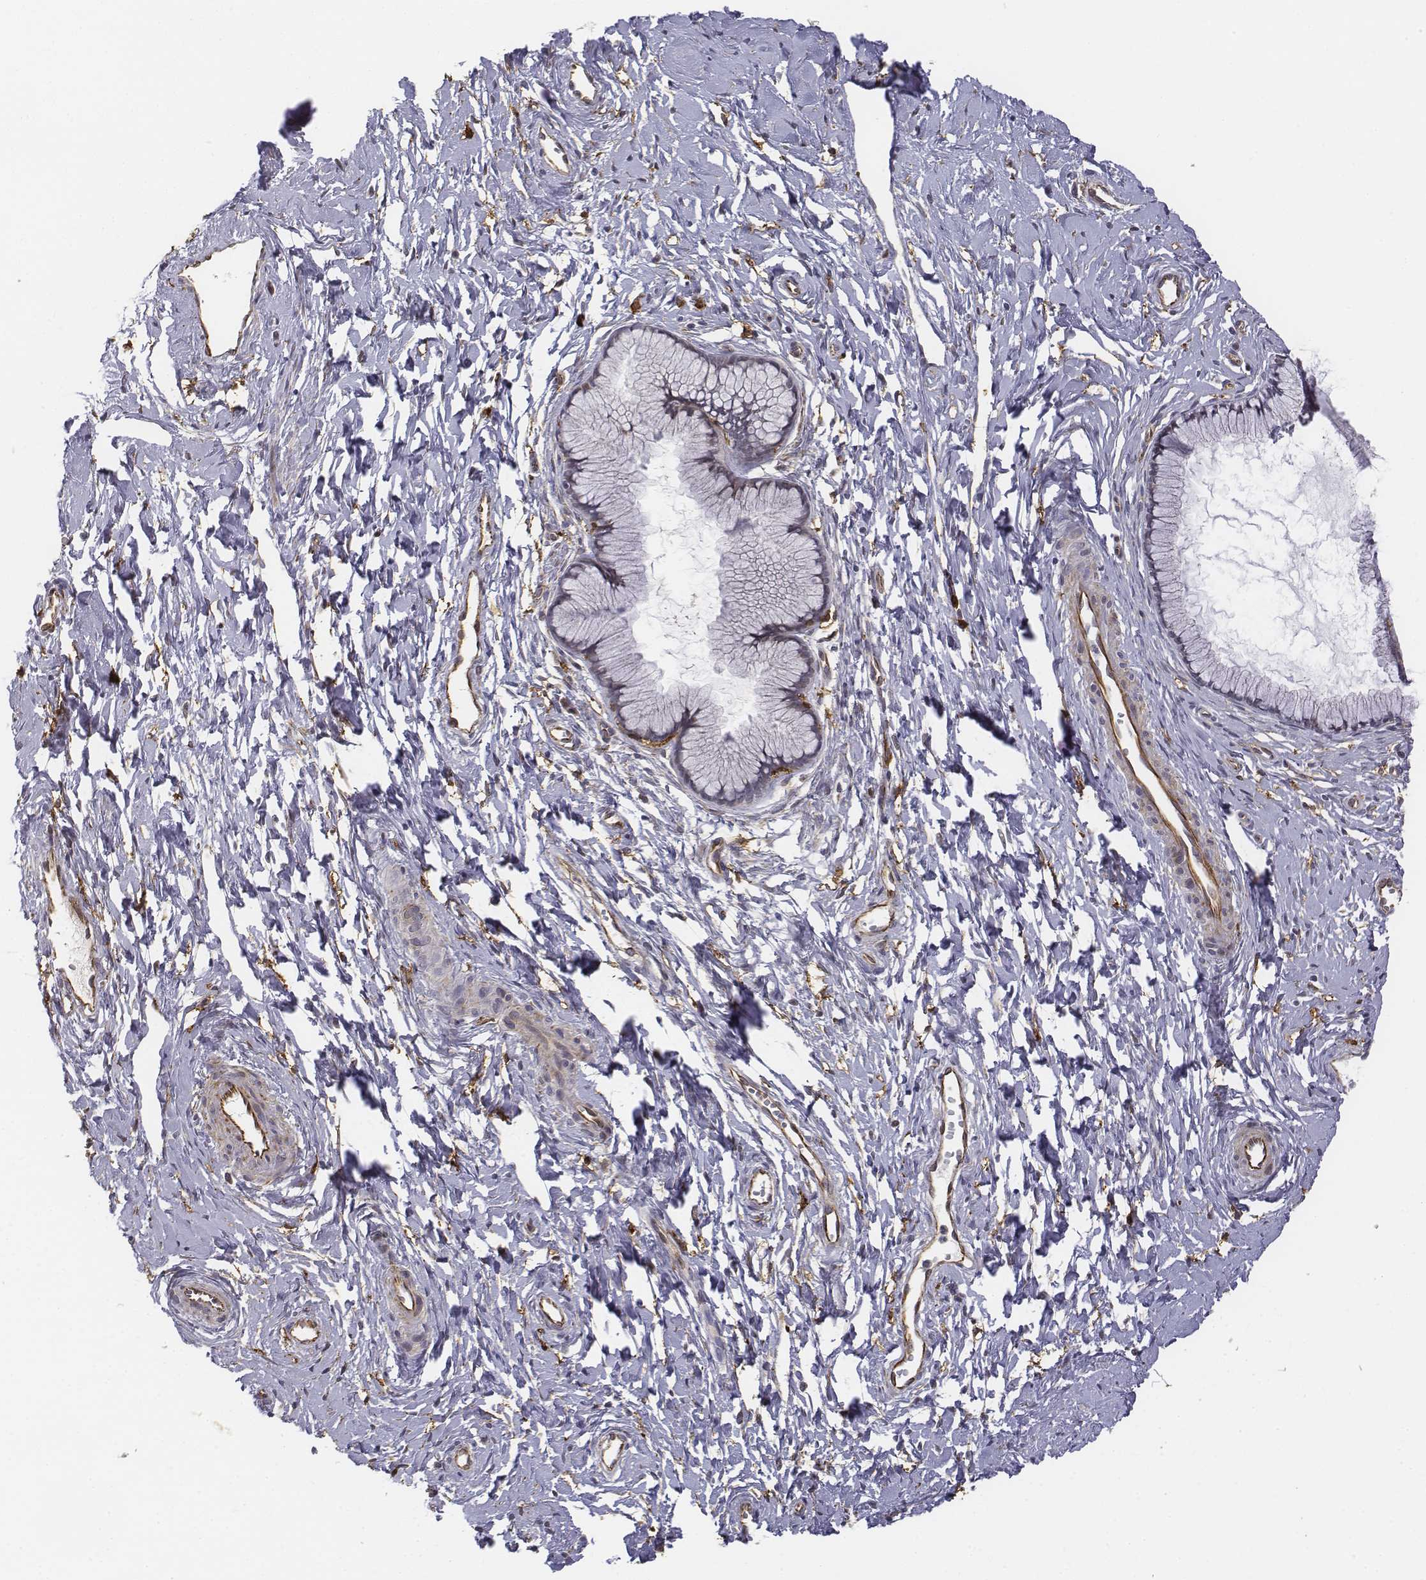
{"staining": {"intensity": "negative", "quantity": "none", "location": "none"}, "tissue": "cervix", "cell_type": "Glandular cells", "image_type": "normal", "snomed": [{"axis": "morphology", "description": "Normal tissue, NOS"}, {"axis": "topography", "description": "Cervix"}], "caption": "Immunohistochemical staining of unremarkable cervix demonstrates no significant positivity in glandular cells. (DAB (3,3'-diaminobenzidine) immunohistochemistry, high magnification).", "gene": "CD14", "patient": {"sex": "female", "age": 40}}